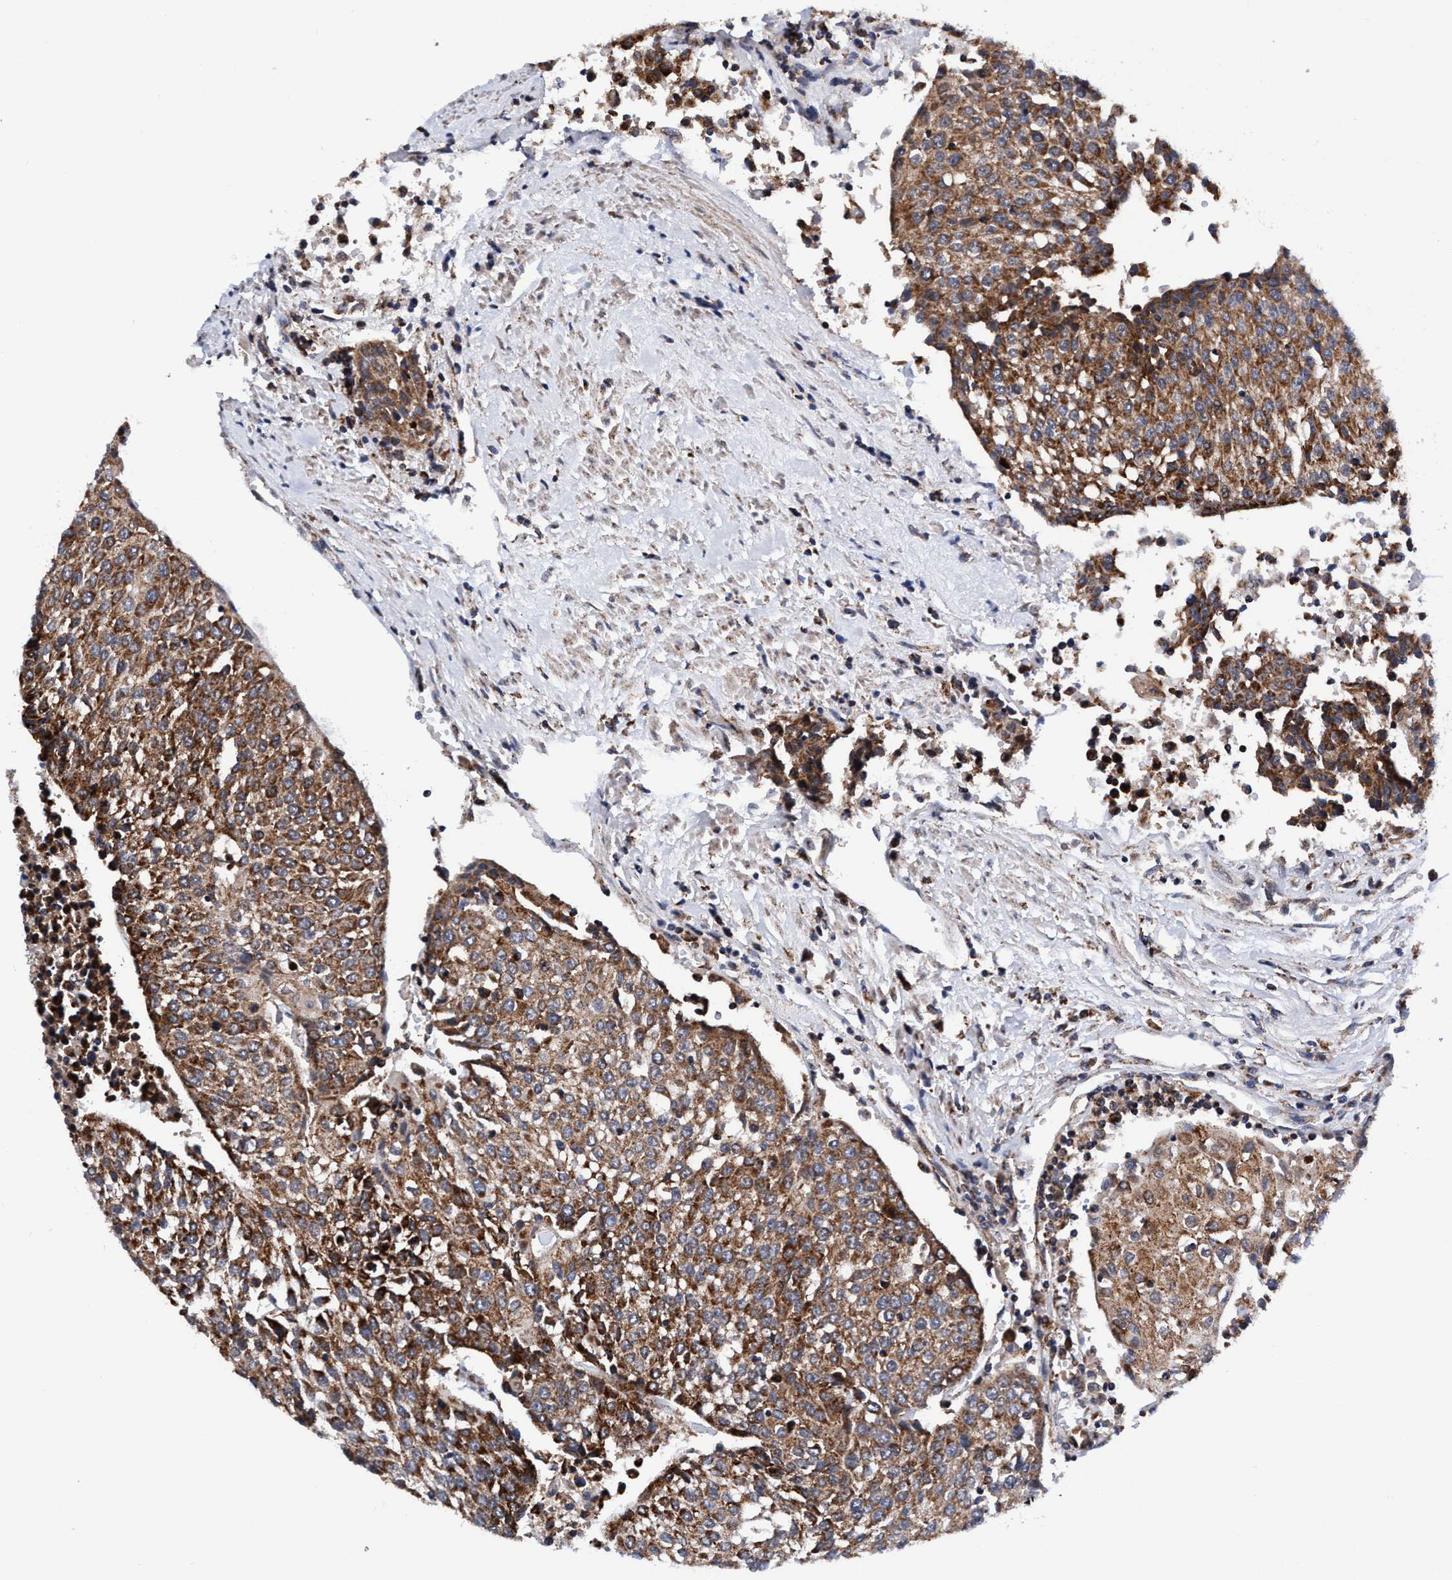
{"staining": {"intensity": "moderate", "quantity": ">75%", "location": "cytoplasmic/membranous"}, "tissue": "urothelial cancer", "cell_type": "Tumor cells", "image_type": "cancer", "snomed": [{"axis": "morphology", "description": "Urothelial carcinoma, High grade"}, {"axis": "topography", "description": "Urinary bladder"}], "caption": "Urothelial cancer tissue exhibits moderate cytoplasmic/membranous positivity in approximately >75% of tumor cells", "gene": "AGAP2", "patient": {"sex": "female", "age": 85}}